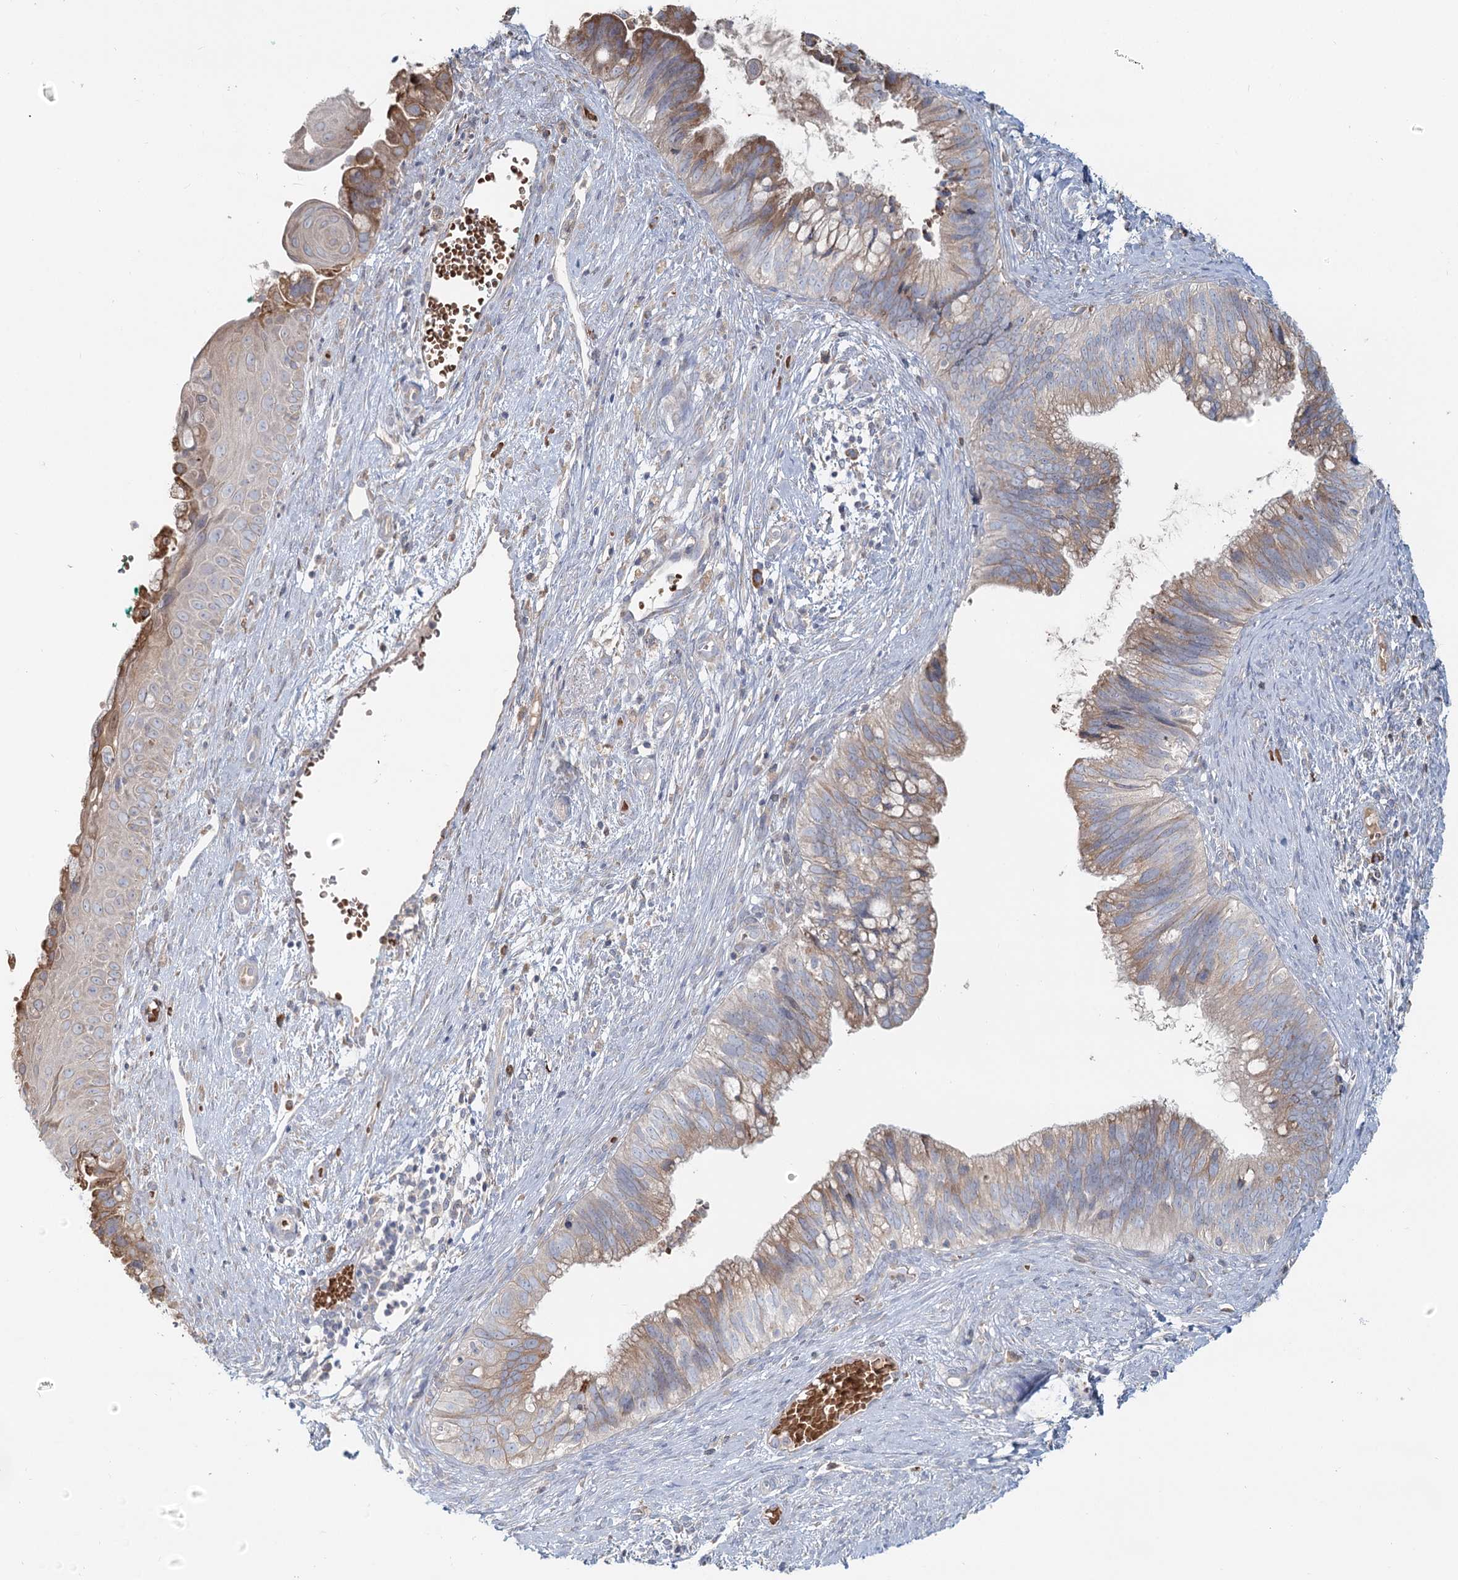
{"staining": {"intensity": "moderate", "quantity": "<25%", "location": "cytoplasmic/membranous"}, "tissue": "cervical cancer", "cell_type": "Tumor cells", "image_type": "cancer", "snomed": [{"axis": "morphology", "description": "Adenocarcinoma, NOS"}, {"axis": "topography", "description": "Cervix"}], "caption": "High-magnification brightfield microscopy of cervical cancer stained with DAB (brown) and counterstained with hematoxylin (blue). tumor cells exhibit moderate cytoplasmic/membranous staining is seen in about<25% of cells. Nuclei are stained in blue.", "gene": "ANKRD16", "patient": {"sex": "female", "age": 42}}